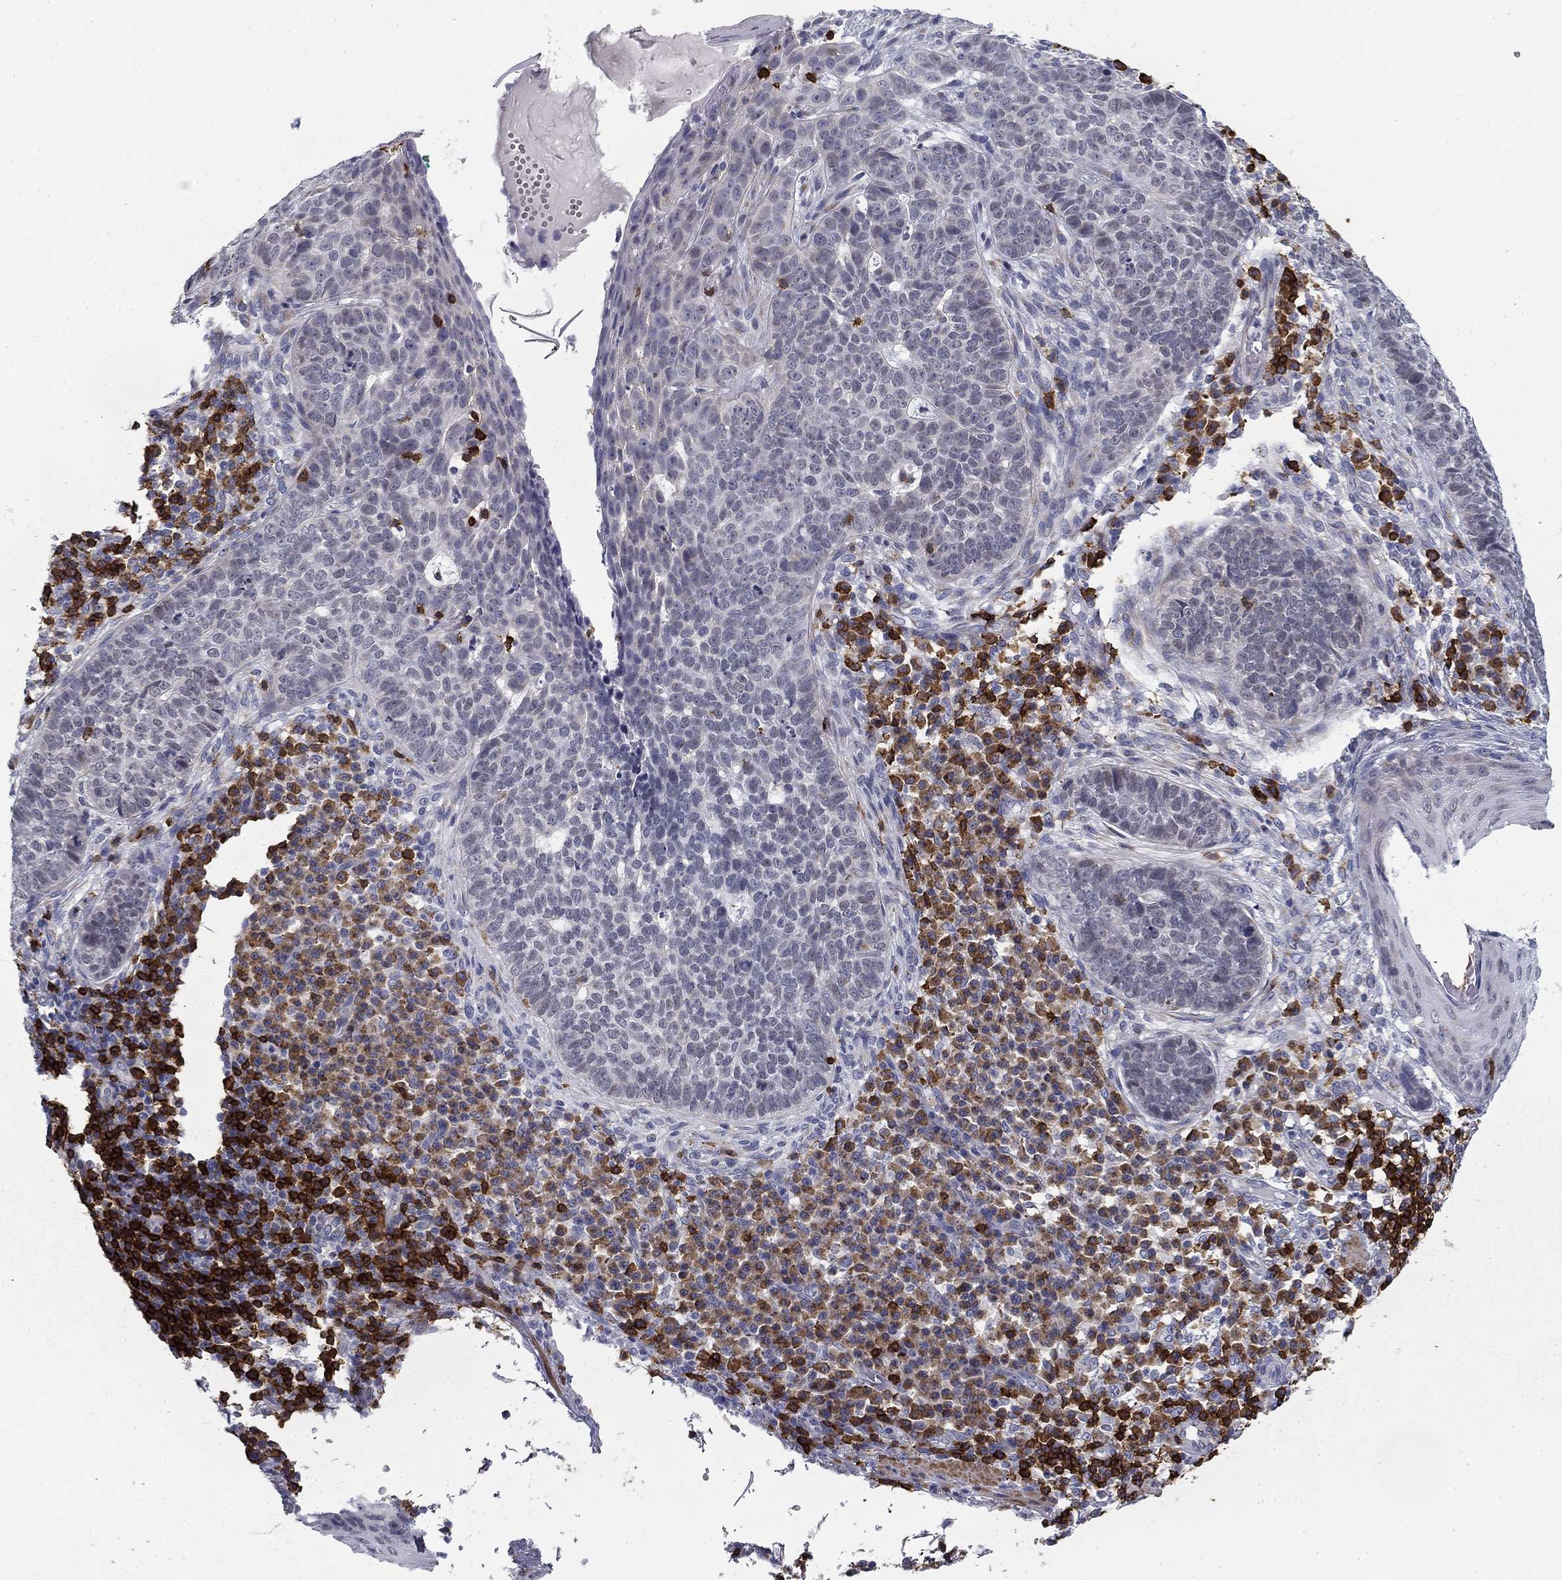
{"staining": {"intensity": "negative", "quantity": "none", "location": "none"}, "tissue": "skin cancer", "cell_type": "Tumor cells", "image_type": "cancer", "snomed": [{"axis": "morphology", "description": "Basal cell carcinoma"}, {"axis": "topography", "description": "Skin"}], "caption": "This micrograph is of skin basal cell carcinoma stained with immunohistochemistry to label a protein in brown with the nuclei are counter-stained blue. There is no staining in tumor cells. (DAB (3,3'-diaminobenzidine) immunohistochemistry (IHC) visualized using brightfield microscopy, high magnification).", "gene": "TRAT1", "patient": {"sex": "female", "age": 69}}